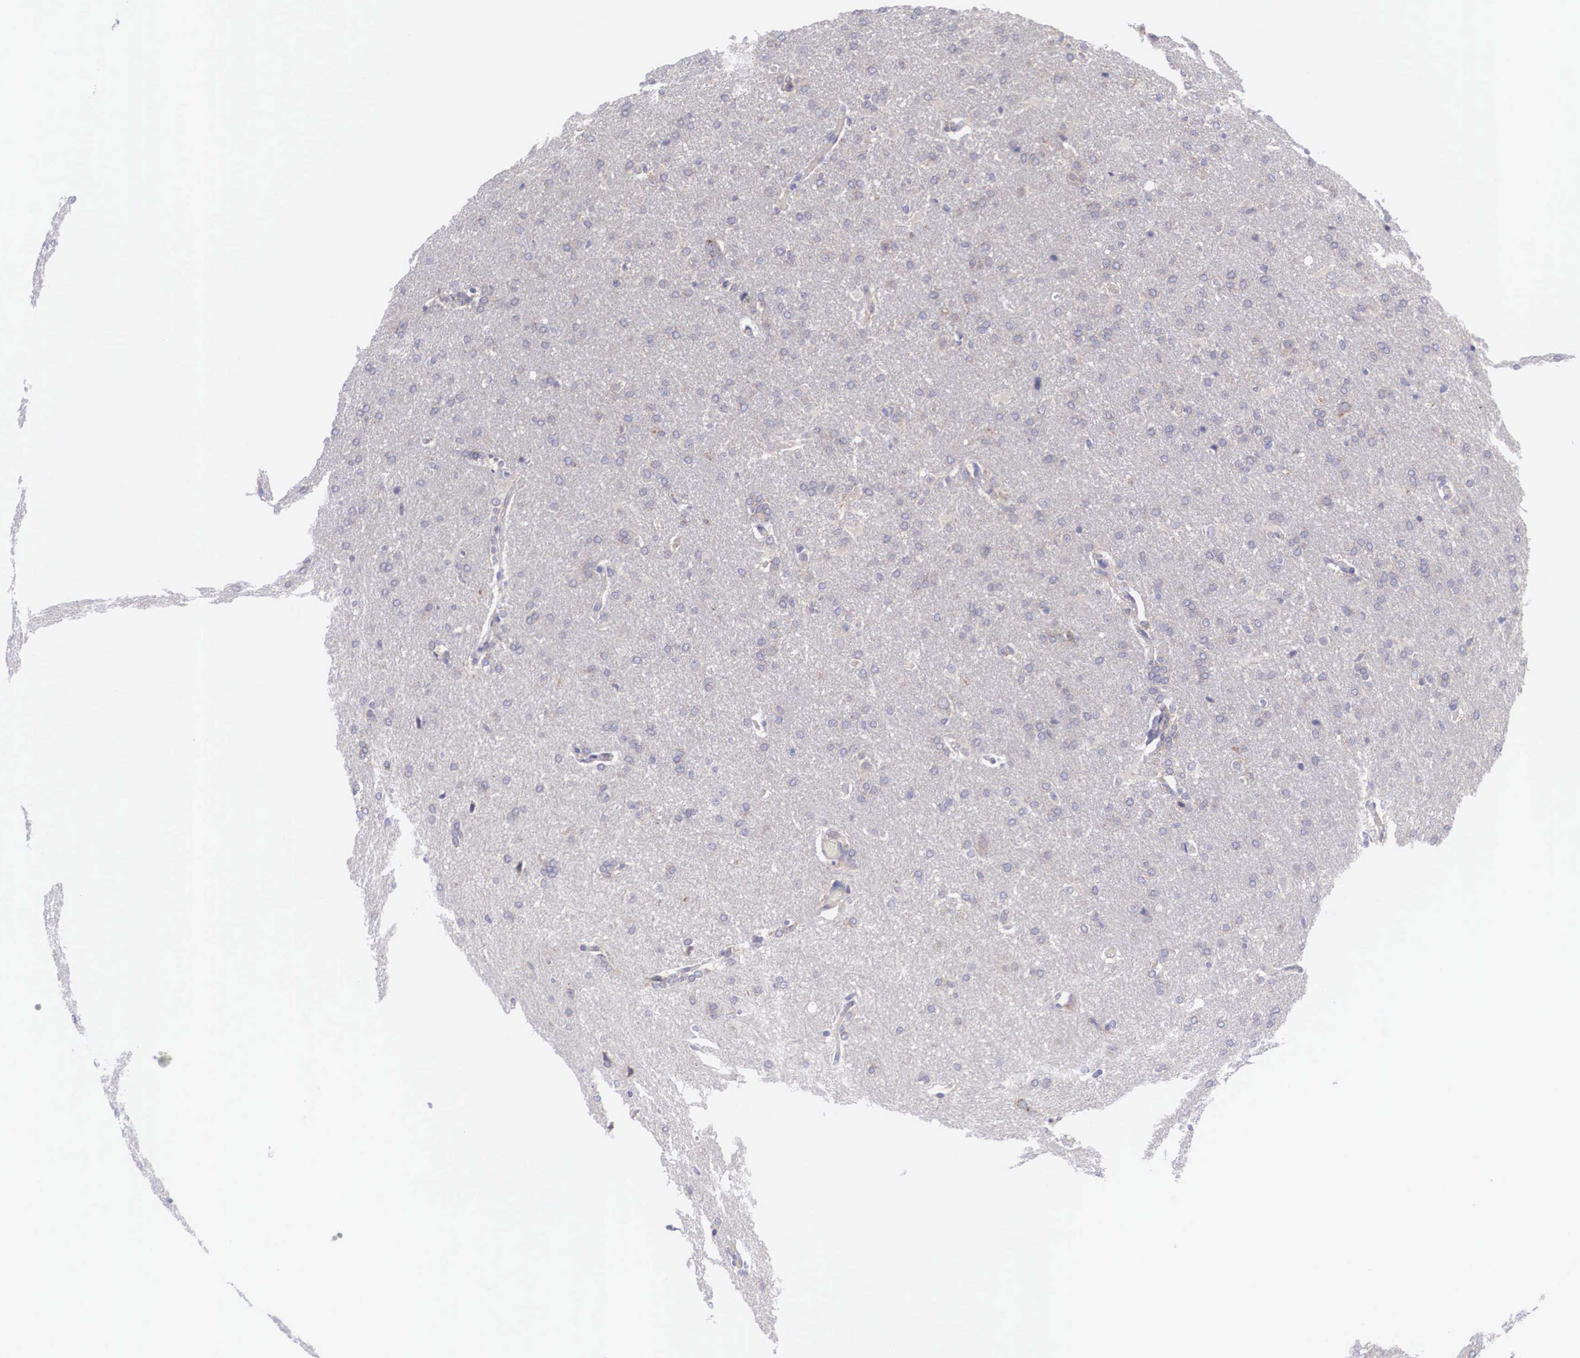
{"staining": {"intensity": "negative", "quantity": "none", "location": "none"}, "tissue": "glioma", "cell_type": "Tumor cells", "image_type": "cancer", "snomed": [{"axis": "morphology", "description": "Glioma, malignant, High grade"}, {"axis": "topography", "description": "Brain"}], "caption": "Protein analysis of glioma exhibits no significant staining in tumor cells. (Brightfield microscopy of DAB immunohistochemistry (IHC) at high magnification).", "gene": "TXLNG", "patient": {"sex": "male", "age": 68}}